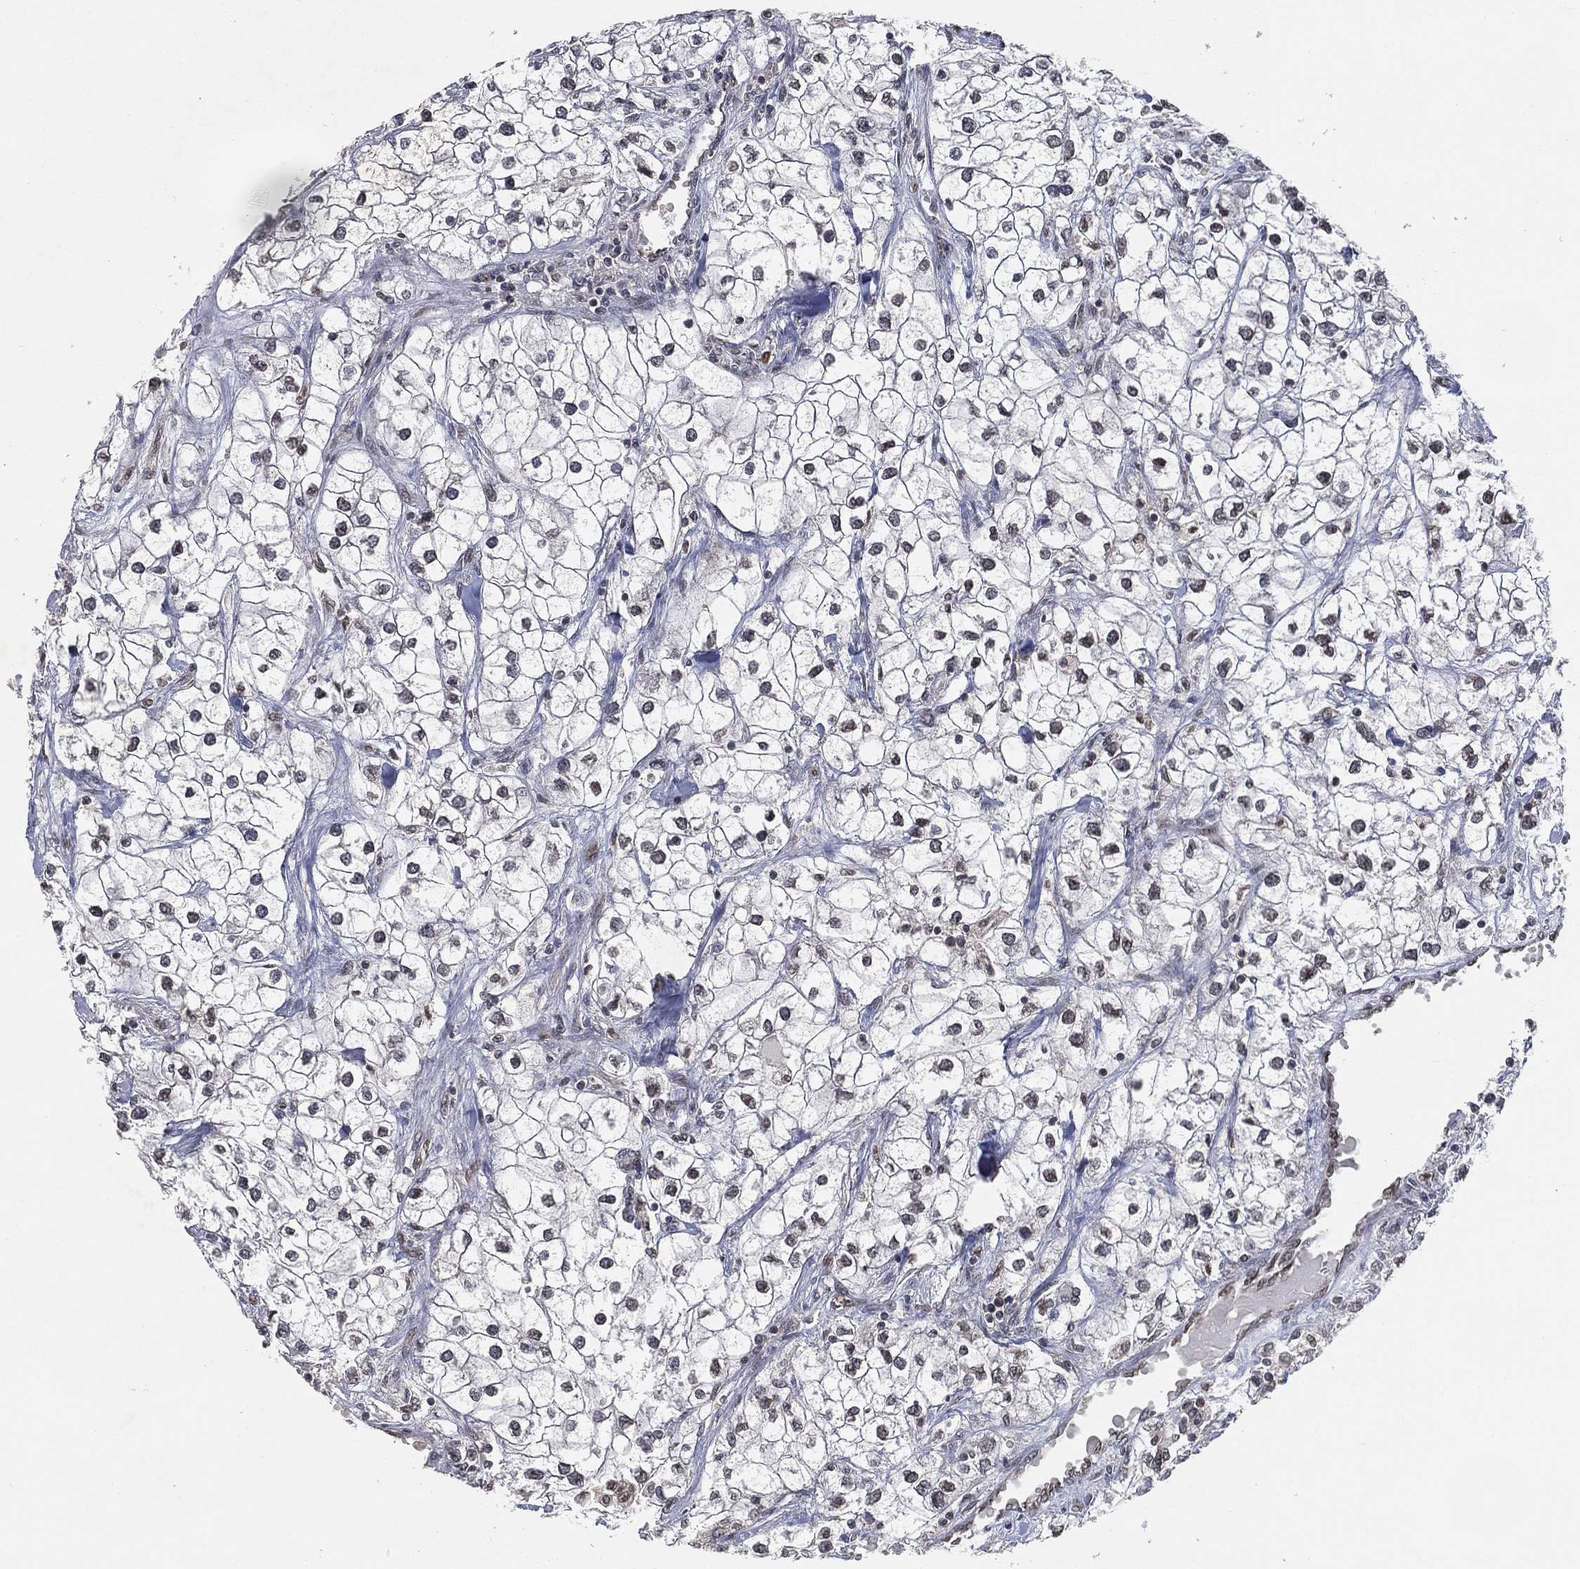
{"staining": {"intensity": "negative", "quantity": "none", "location": "none"}, "tissue": "renal cancer", "cell_type": "Tumor cells", "image_type": "cancer", "snomed": [{"axis": "morphology", "description": "Adenocarcinoma, NOS"}, {"axis": "topography", "description": "Kidney"}], "caption": "Renal adenocarcinoma was stained to show a protein in brown. There is no significant staining in tumor cells. Nuclei are stained in blue.", "gene": "UBA5", "patient": {"sex": "male", "age": 59}}